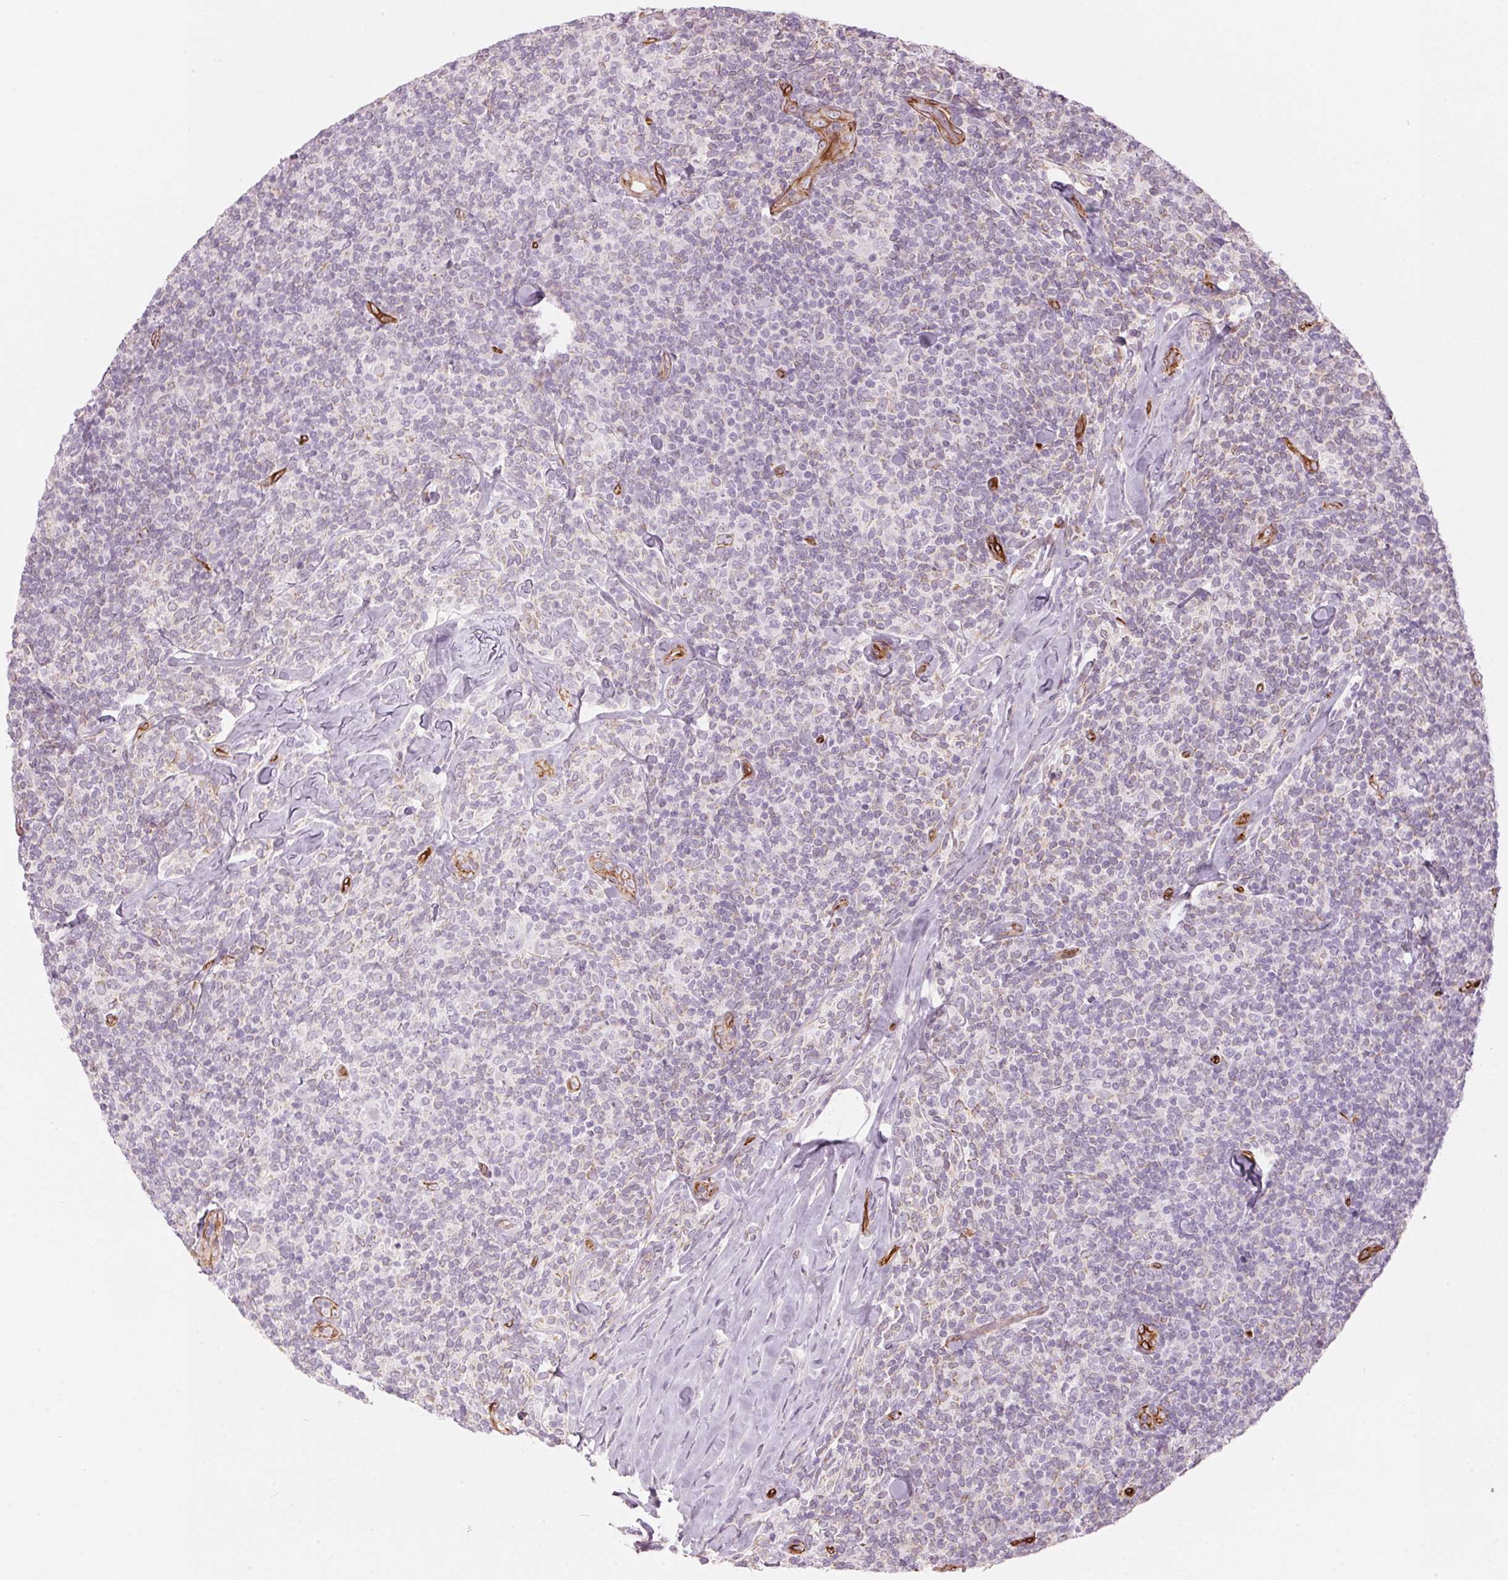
{"staining": {"intensity": "negative", "quantity": "none", "location": "none"}, "tissue": "lymphoma", "cell_type": "Tumor cells", "image_type": "cancer", "snomed": [{"axis": "morphology", "description": "Malignant lymphoma, non-Hodgkin's type, Low grade"}, {"axis": "topography", "description": "Lymph node"}], "caption": "Human lymphoma stained for a protein using immunohistochemistry (IHC) exhibits no positivity in tumor cells.", "gene": "CLPS", "patient": {"sex": "female", "age": 56}}